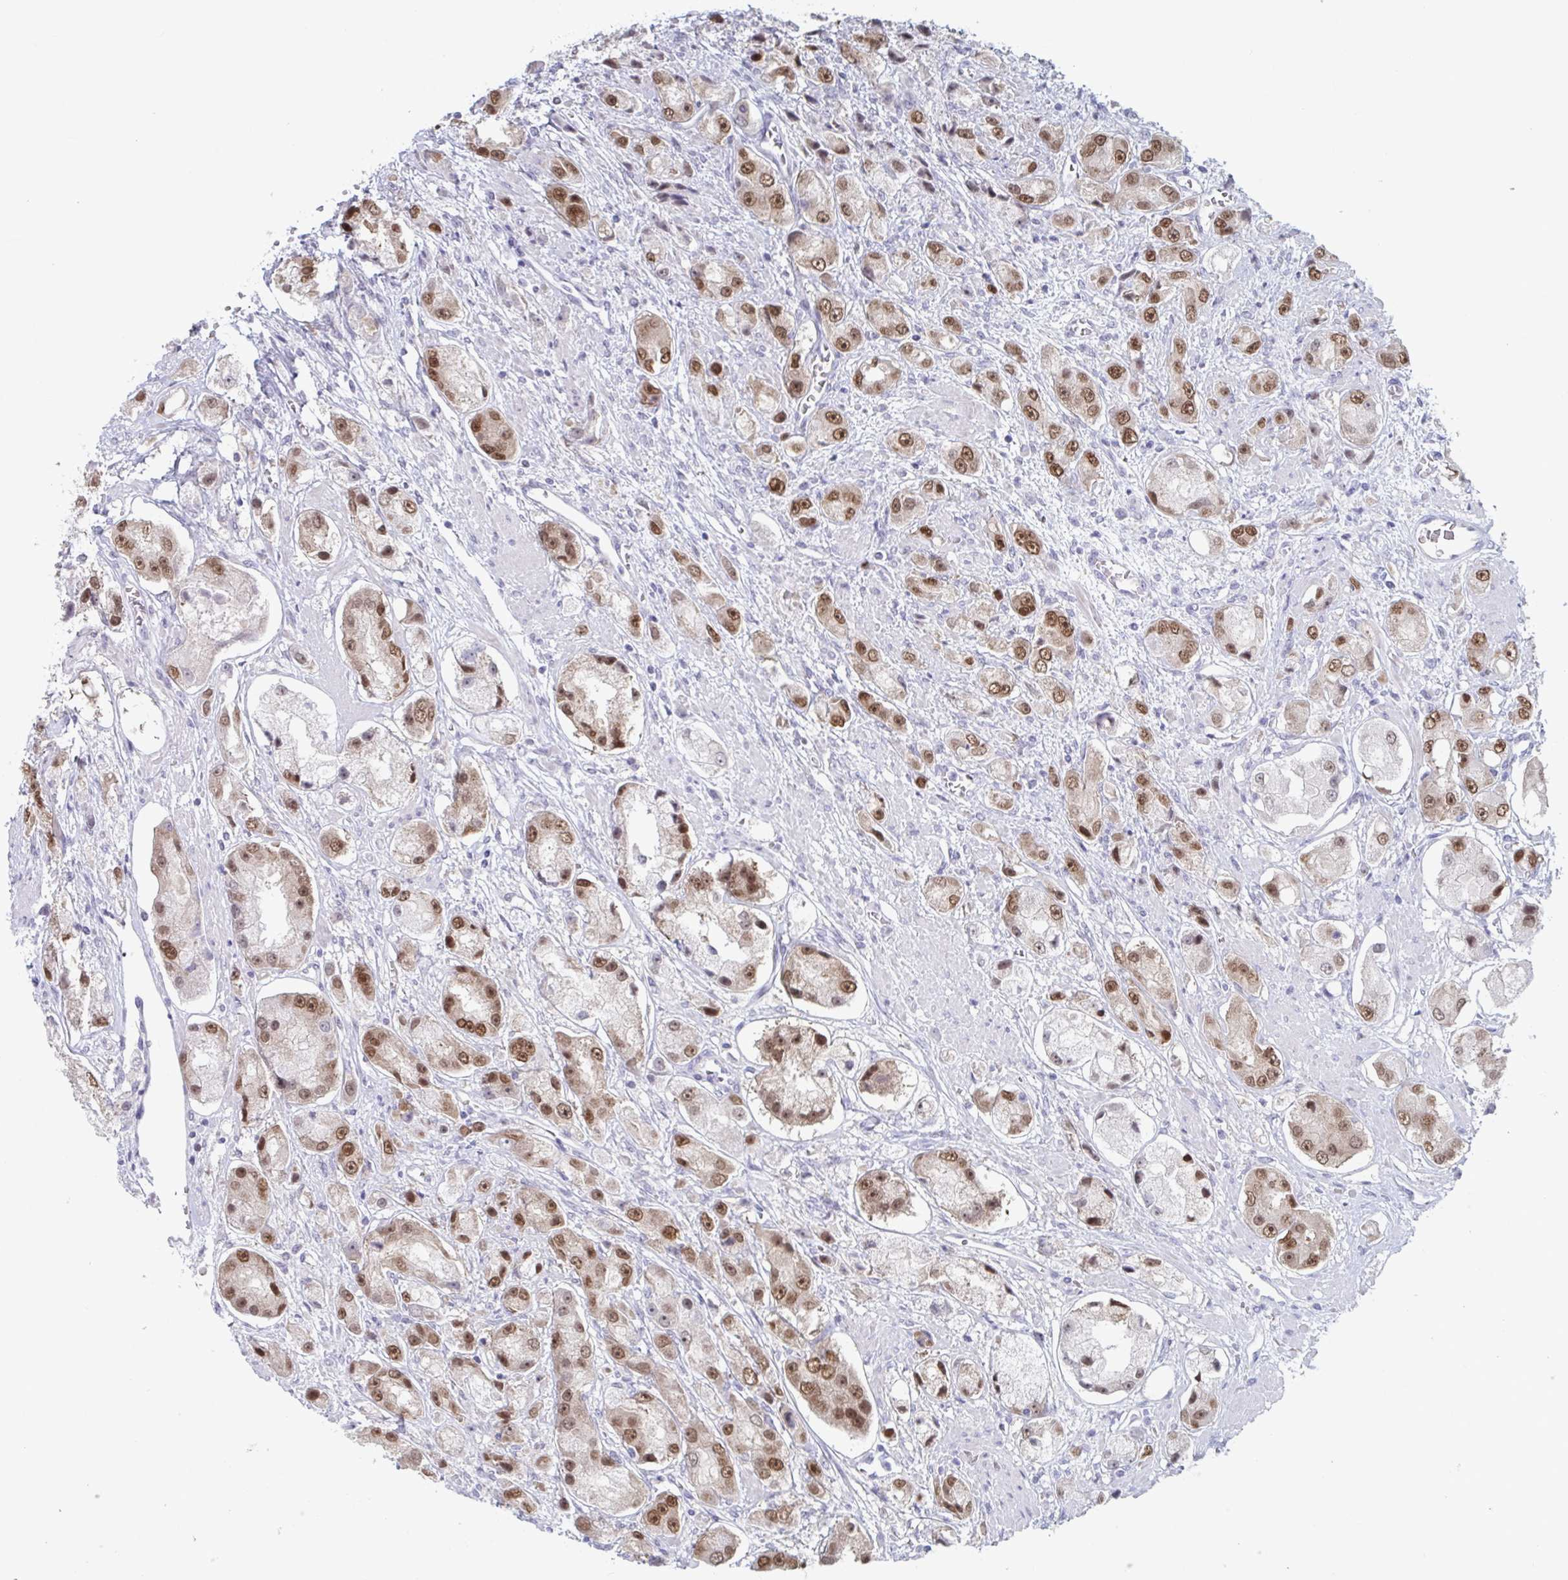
{"staining": {"intensity": "moderate", "quantity": ">75%", "location": "nuclear"}, "tissue": "prostate cancer", "cell_type": "Tumor cells", "image_type": "cancer", "snomed": [{"axis": "morphology", "description": "Adenocarcinoma, High grade"}, {"axis": "topography", "description": "Prostate"}], "caption": "IHC (DAB) staining of human prostate cancer exhibits moderate nuclear protein expression in about >75% of tumor cells.", "gene": "FOXA1", "patient": {"sex": "male", "age": 67}}